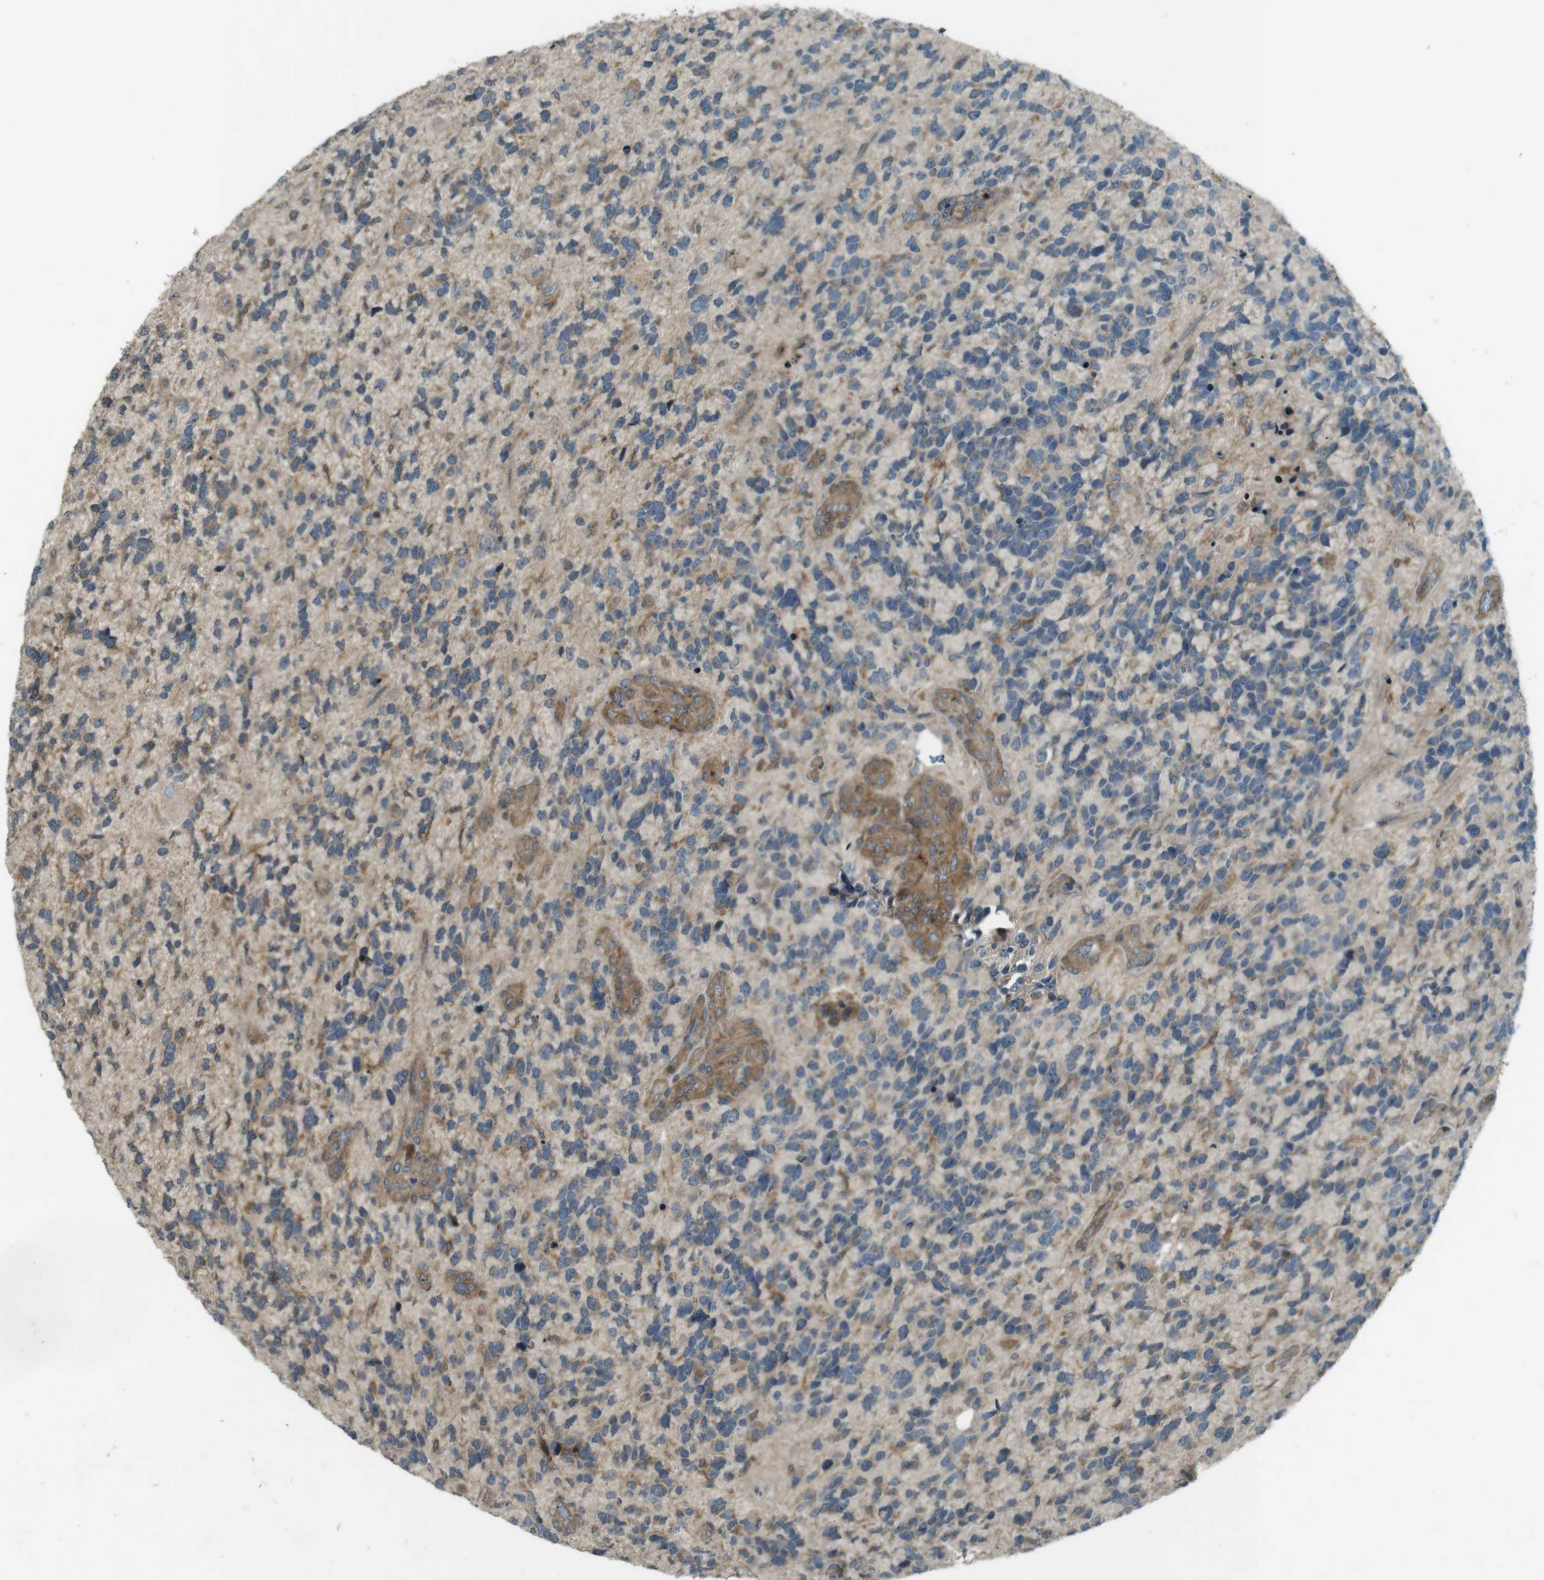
{"staining": {"intensity": "weak", "quantity": "<25%", "location": "cytoplasmic/membranous"}, "tissue": "glioma", "cell_type": "Tumor cells", "image_type": "cancer", "snomed": [{"axis": "morphology", "description": "Glioma, malignant, High grade"}, {"axis": "topography", "description": "Brain"}], "caption": "A high-resolution image shows immunohistochemistry staining of glioma, which demonstrates no significant expression in tumor cells.", "gene": "ZYX", "patient": {"sex": "female", "age": 58}}